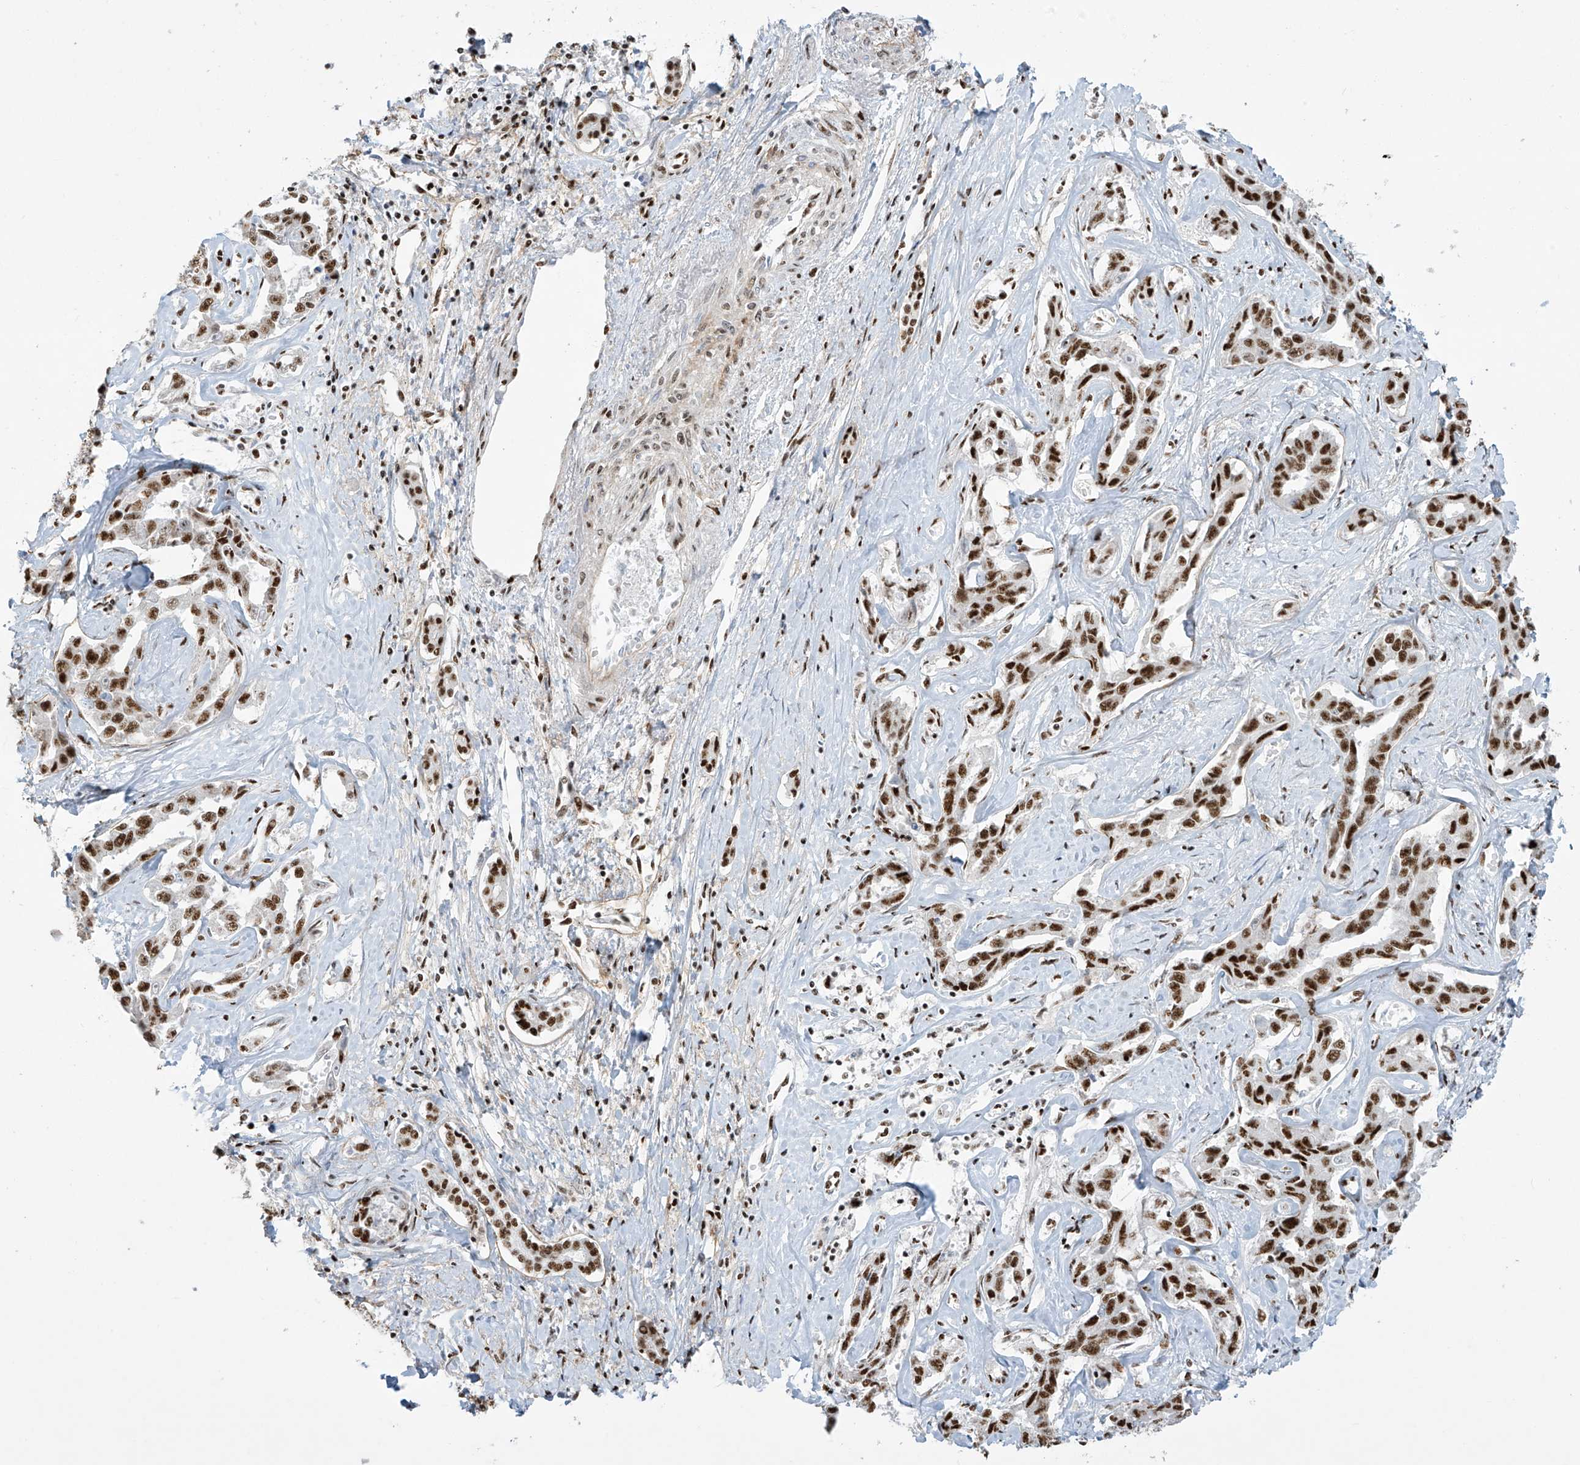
{"staining": {"intensity": "strong", "quantity": ">75%", "location": "nuclear"}, "tissue": "liver cancer", "cell_type": "Tumor cells", "image_type": "cancer", "snomed": [{"axis": "morphology", "description": "Cholangiocarcinoma"}, {"axis": "topography", "description": "Liver"}], "caption": "Immunohistochemical staining of human cholangiocarcinoma (liver) demonstrates strong nuclear protein positivity in about >75% of tumor cells. The protein is stained brown, and the nuclei are stained in blue (DAB IHC with brightfield microscopy, high magnification).", "gene": "MS4A6A", "patient": {"sex": "male", "age": 59}}